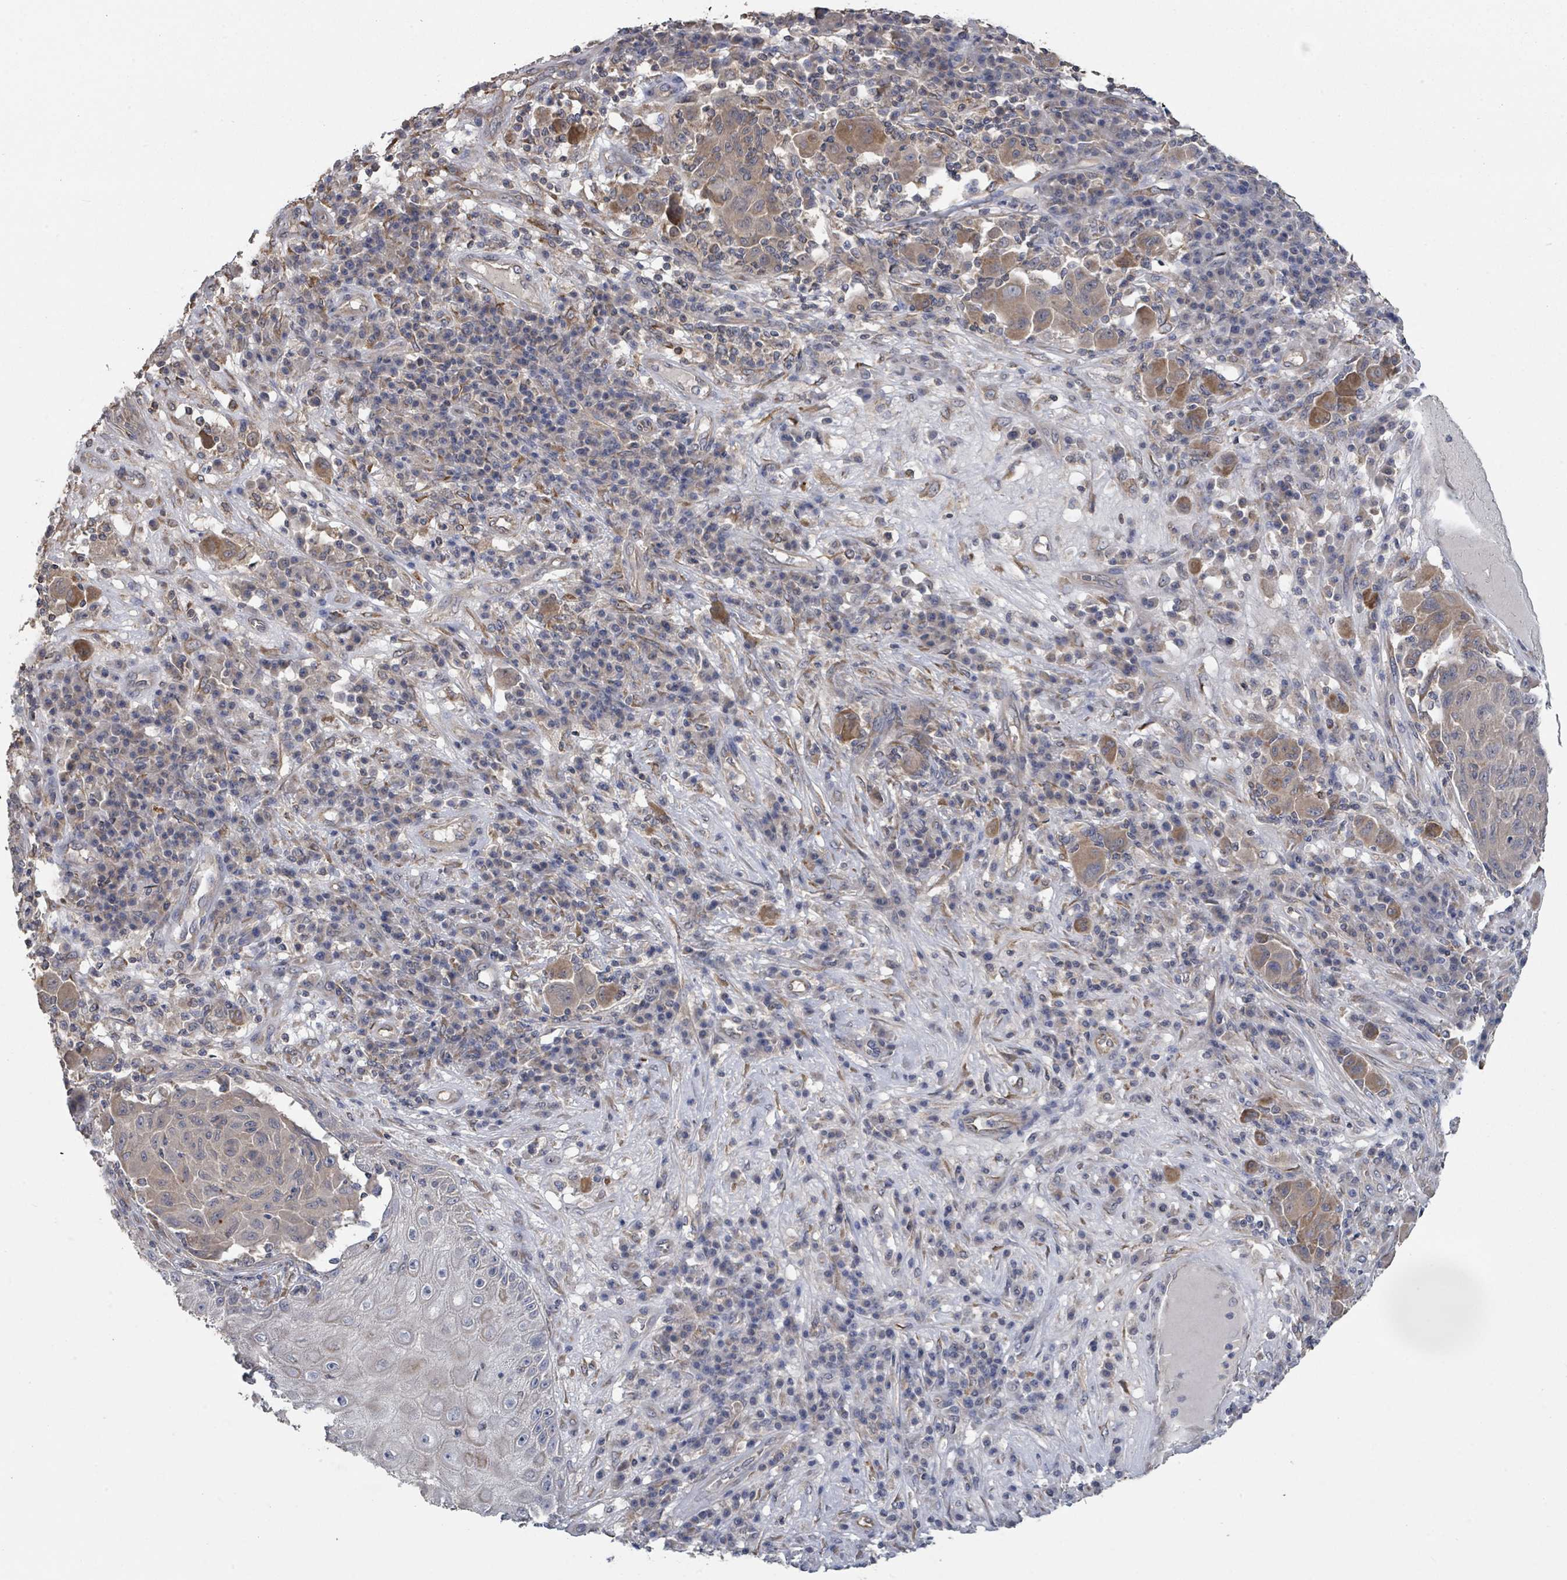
{"staining": {"intensity": "moderate", "quantity": "<25%", "location": "cytoplasmic/membranous"}, "tissue": "melanoma", "cell_type": "Tumor cells", "image_type": "cancer", "snomed": [{"axis": "morphology", "description": "Malignant melanoma, NOS"}, {"axis": "topography", "description": "Skin"}], "caption": "Immunohistochemistry photomicrograph of neoplastic tissue: human melanoma stained using immunohistochemistry shows low levels of moderate protein expression localized specifically in the cytoplasmic/membranous of tumor cells, appearing as a cytoplasmic/membranous brown color.", "gene": "SLC9A7", "patient": {"sex": "male", "age": 53}}